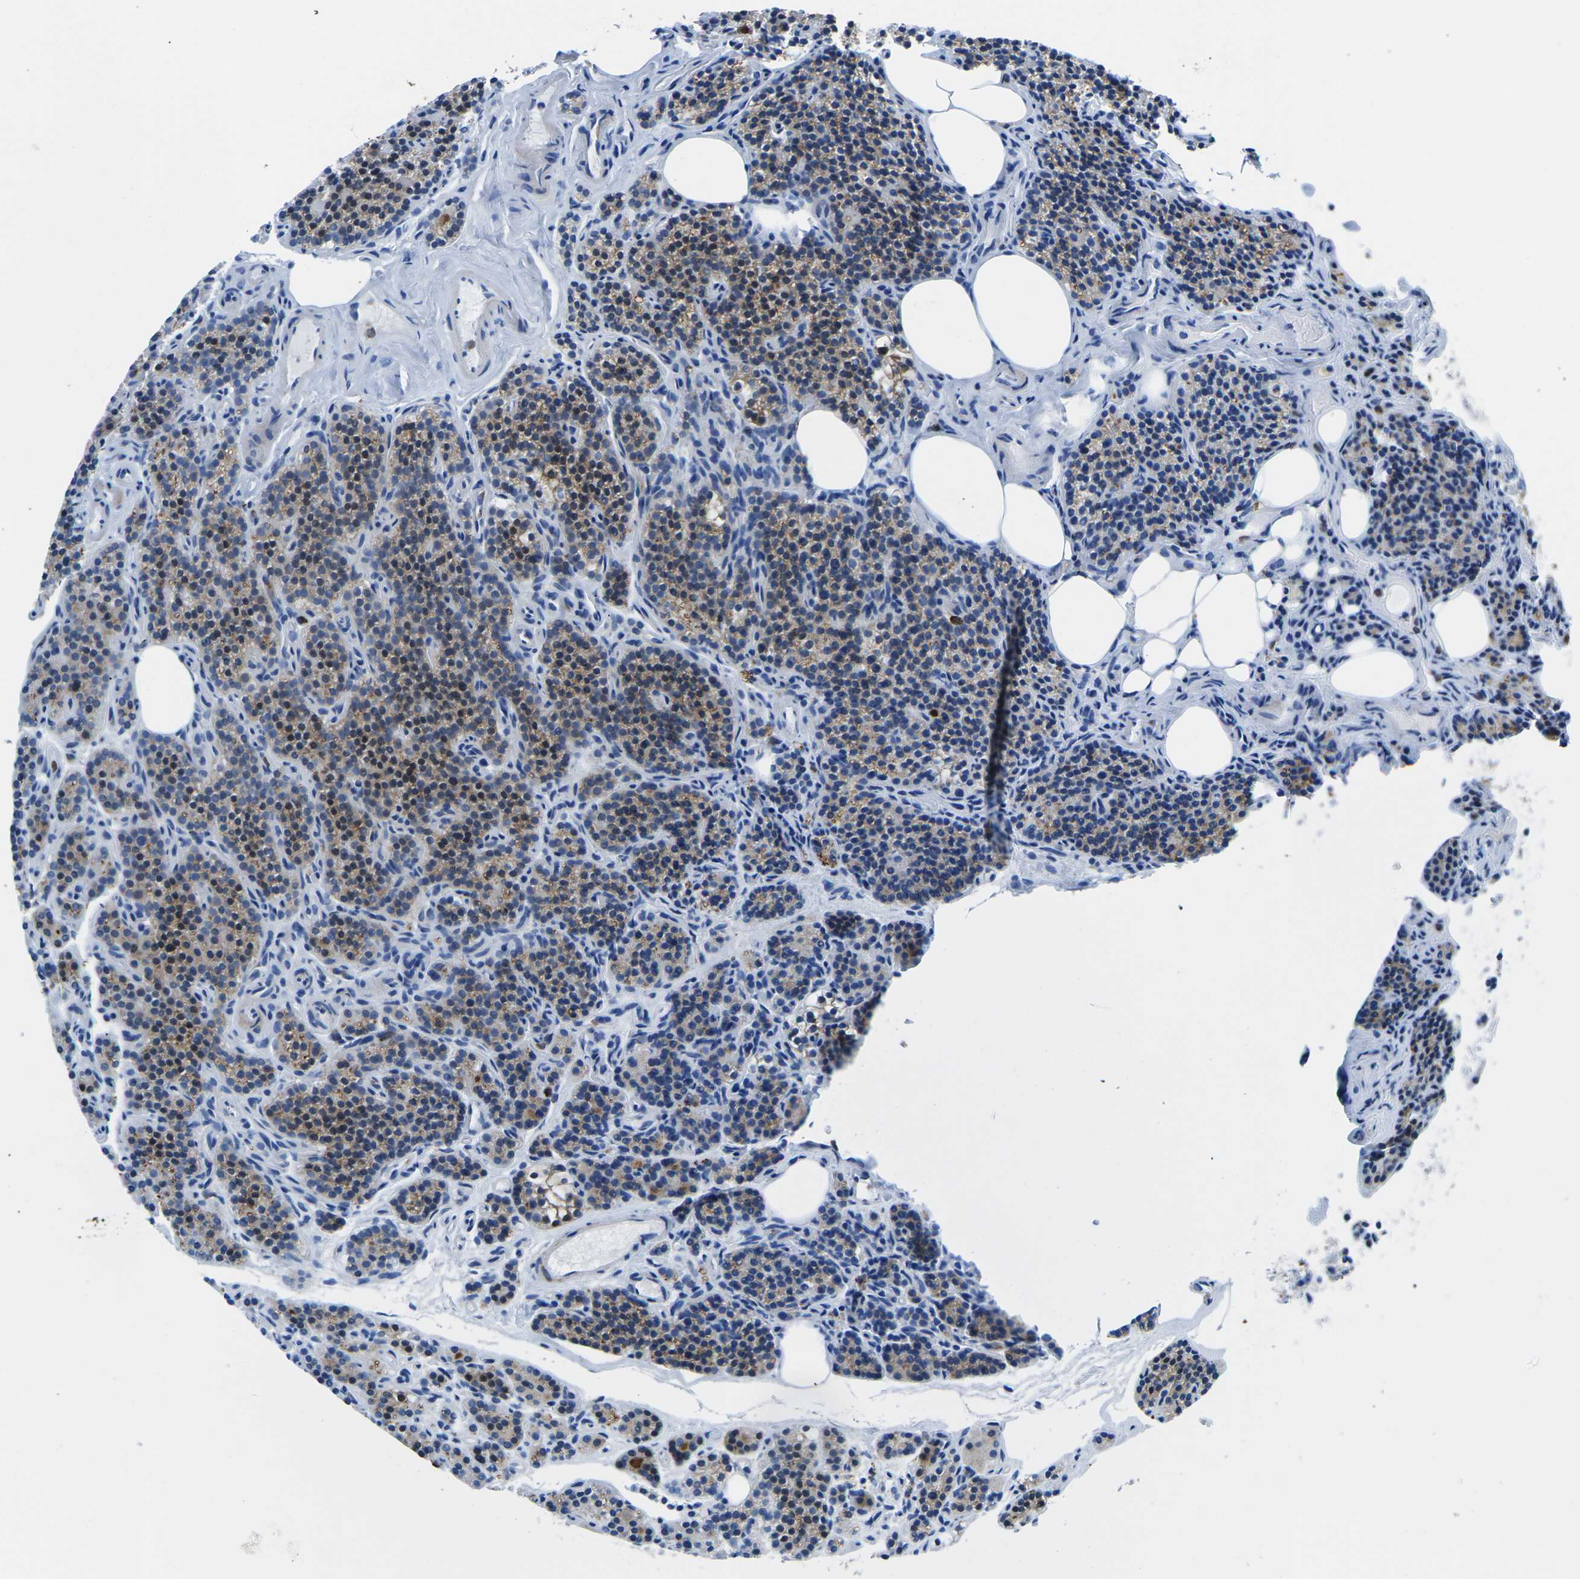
{"staining": {"intensity": "moderate", "quantity": ">75%", "location": "cytoplasmic/membranous"}, "tissue": "parathyroid gland", "cell_type": "Glandular cells", "image_type": "normal", "snomed": [{"axis": "morphology", "description": "Normal tissue, NOS"}, {"axis": "morphology", "description": "Adenoma, NOS"}, {"axis": "topography", "description": "Parathyroid gland"}], "caption": "Parathyroid gland stained with DAB (3,3'-diaminobenzidine) immunohistochemistry (IHC) exhibits medium levels of moderate cytoplasmic/membranous expression in about >75% of glandular cells.", "gene": "MC4R", "patient": {"sex": "female", "age": 74}}